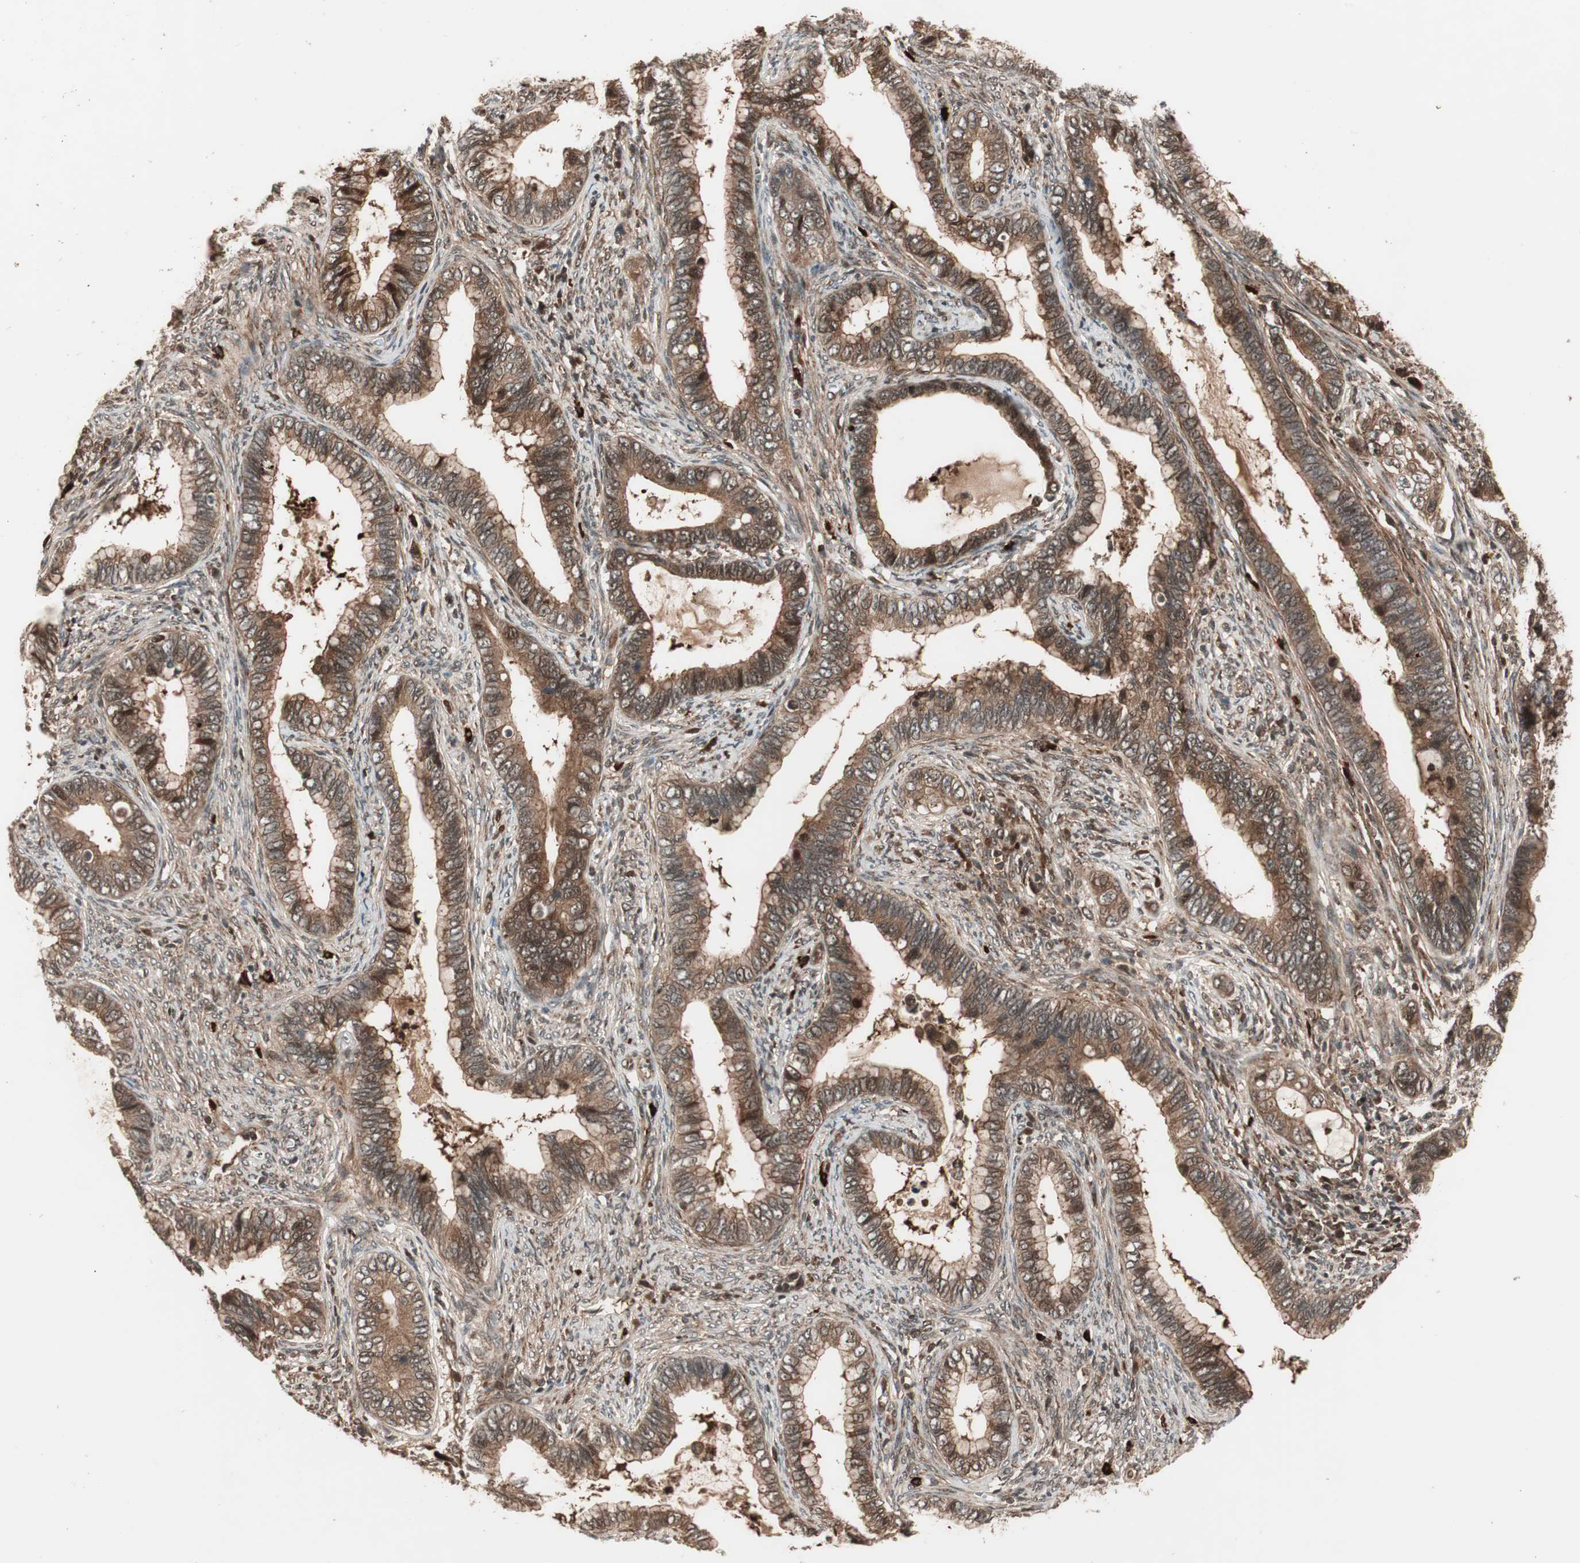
{"staining": {"intensity": "moderate", "quantity": ">75%", "location": "cytoplasmic/membranous"}, "tissue": "cervical cancer", "cell_type": "Tumor cells", "image_type": "cancer", "snomed": [{"axis": "morphology", "description": "Adenocarcinoma, NOS"}, {"axis": "topography", "description": "Cervix"}], "caption": "Immunohistochemical staining of cervical cancer demonstrates medium levels of moderate cytoplasmic/membranous protein expression in approximately >75% of tumor cells. (brown staining indicates protein expression, while blue staining denotes nuclei).", "gene": "PRKG2", "patient": {"sex": "female", "age": 44}}